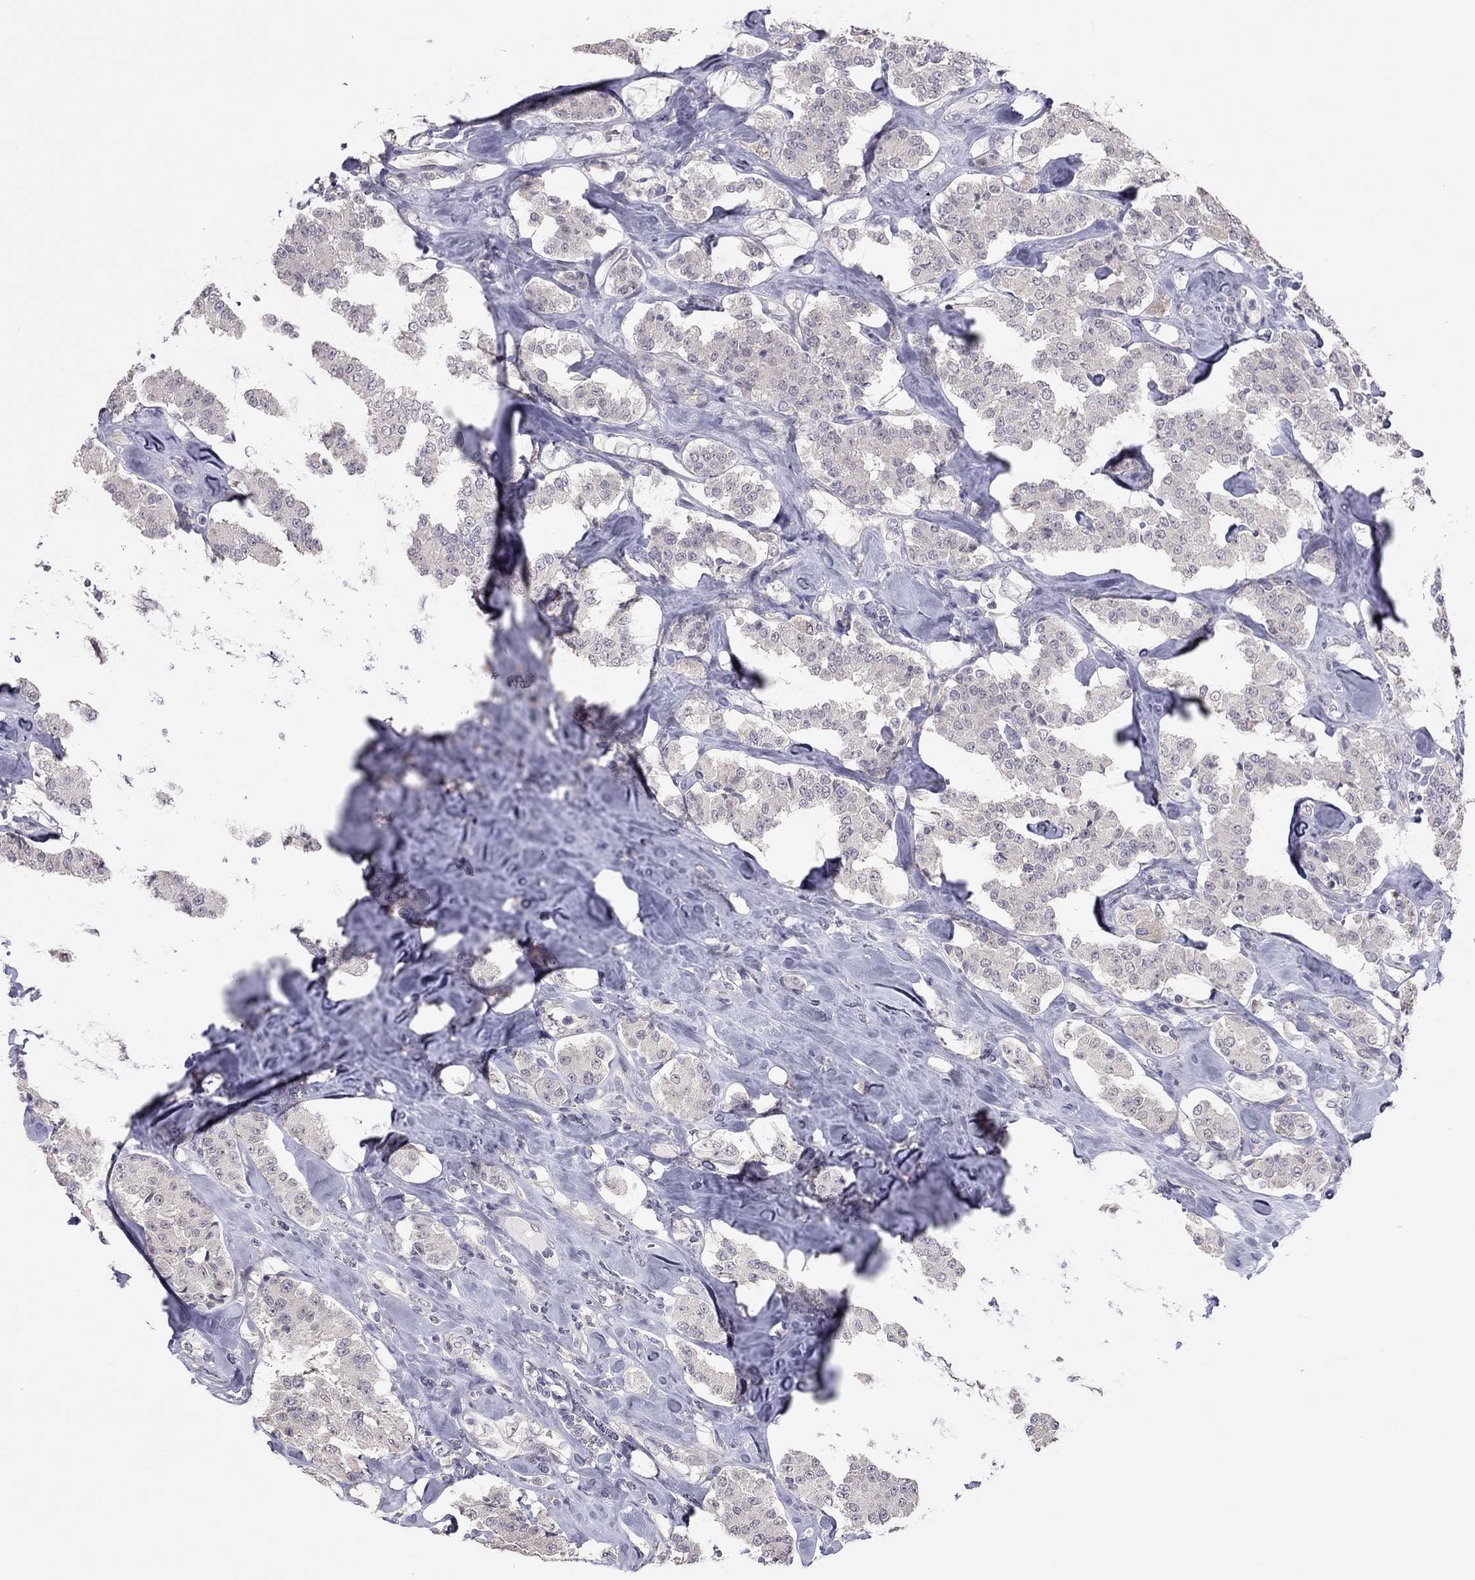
{"staining": {"intensity": "negative", "quantity": "none", "location": "none"}, "tissue": "carcinoid", "cell_type": "Tumor cells", "image_type": "cancer", "snomed": [{"axis": "morphology", "description": "Carcinoid, malignant, NOS"}, {"axis": "topography", "description": "Pancreas"}], "caption": "Protein analysis of carcinoid shows no significant staining in tumor cells. (Brightfield microscopy of DAB (3,3'-diaminobenzidine) IHC at high magnification).", "gene": "HSF2BP", "patient": {"sex": "male", "age": 41}}